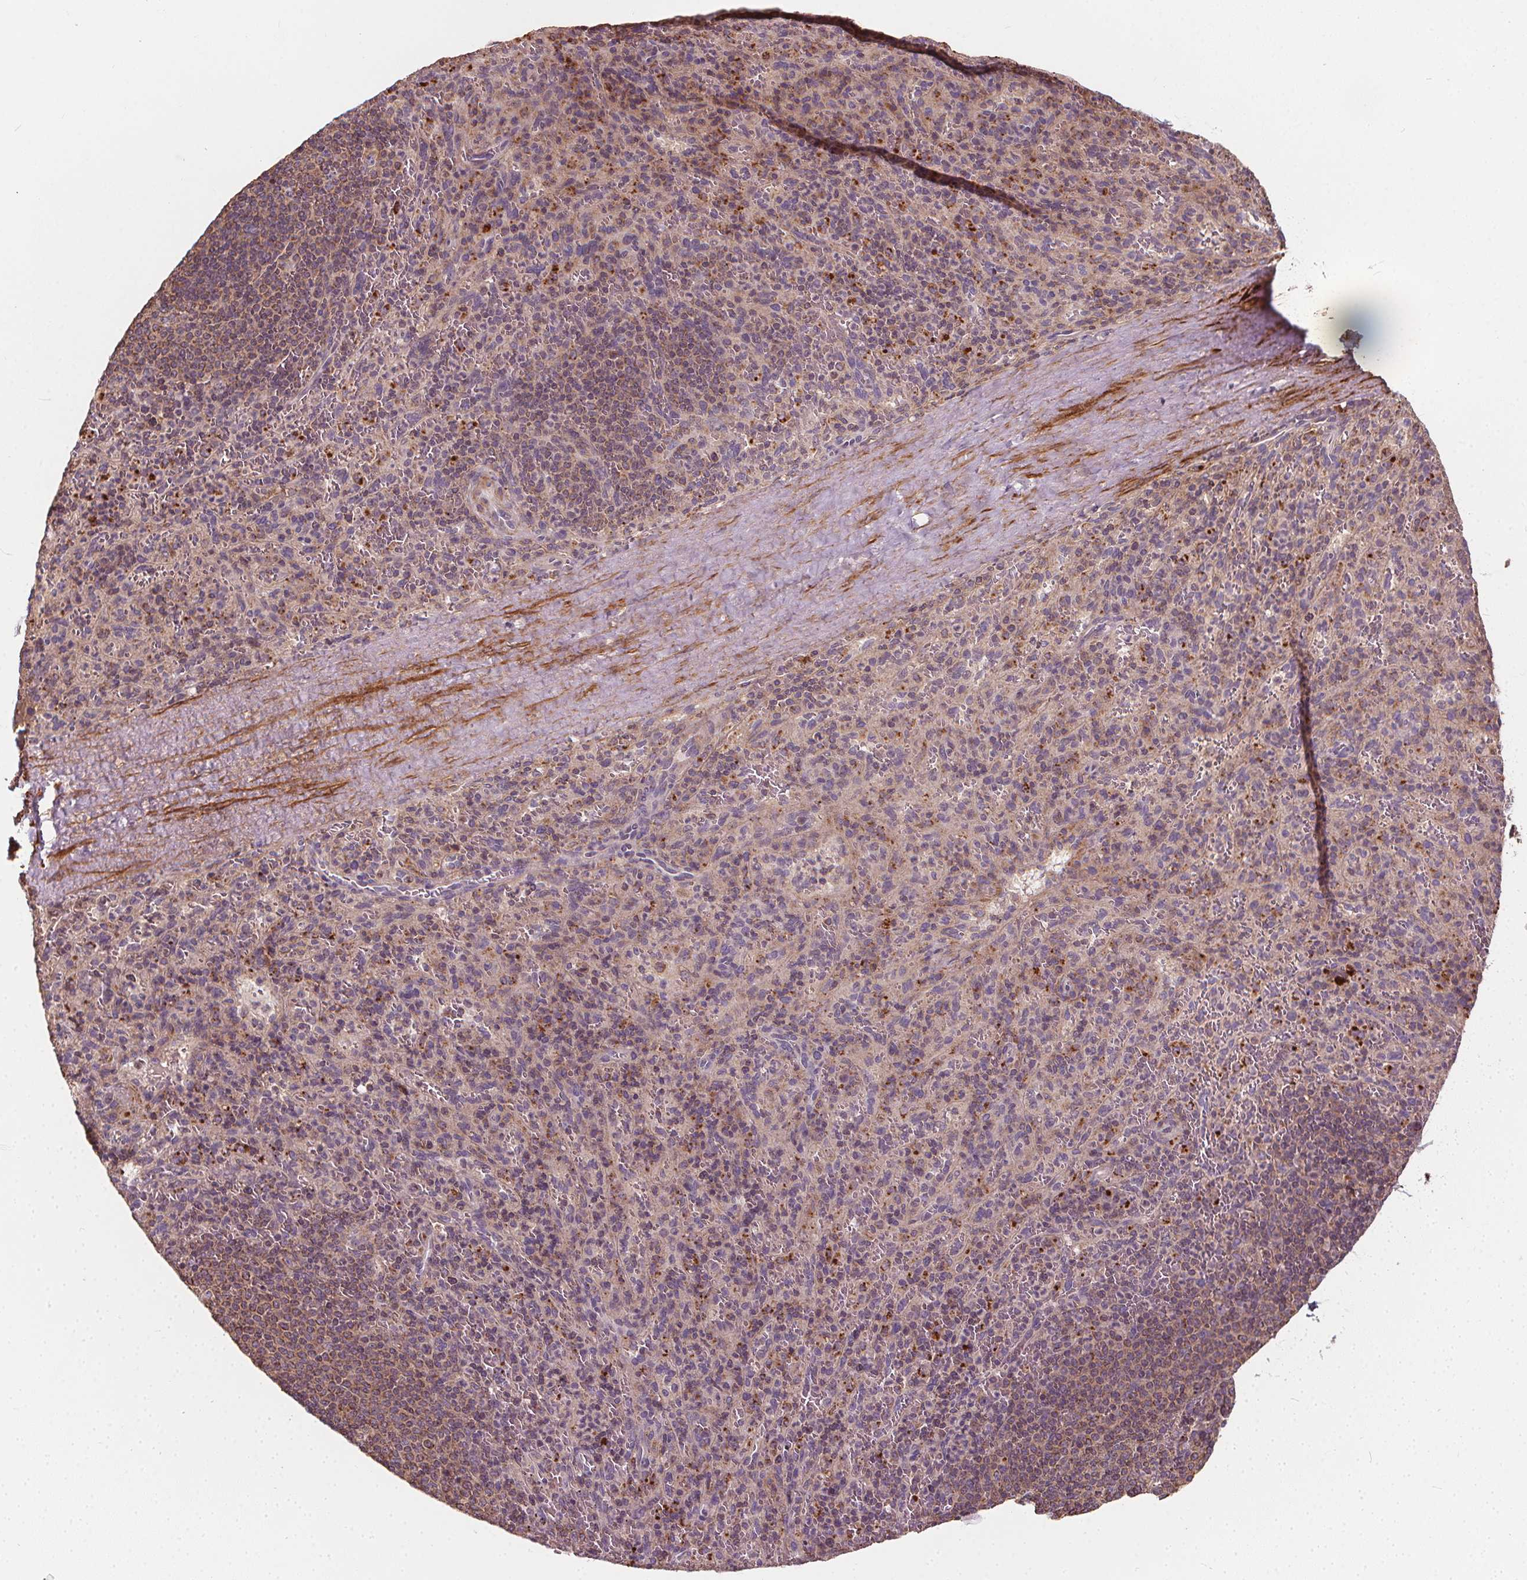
{"staining": {"intensity": "negative", "quantity": "none", "location": "none"}, "tissue": "spleen", "cell_type": "Cells in red pulp", "image_type": "normal", "snomed": [{"axis": "morphology", "description": "Normal tissue, NOS"}, {"axis": "topography", "description": "Spleen"}], "caption": "Cells in red pulp show no significant staining in unremarkable spleen. (Stains: DAB (3,3'-diaminobenzidine) immunohistochemistry (IHC) with hematoxylin counter stain, Microscopy: brightfield microscopy at high magnification).", "gene": "ORAI2", "patient": {"sex": "male", "age": 57}}